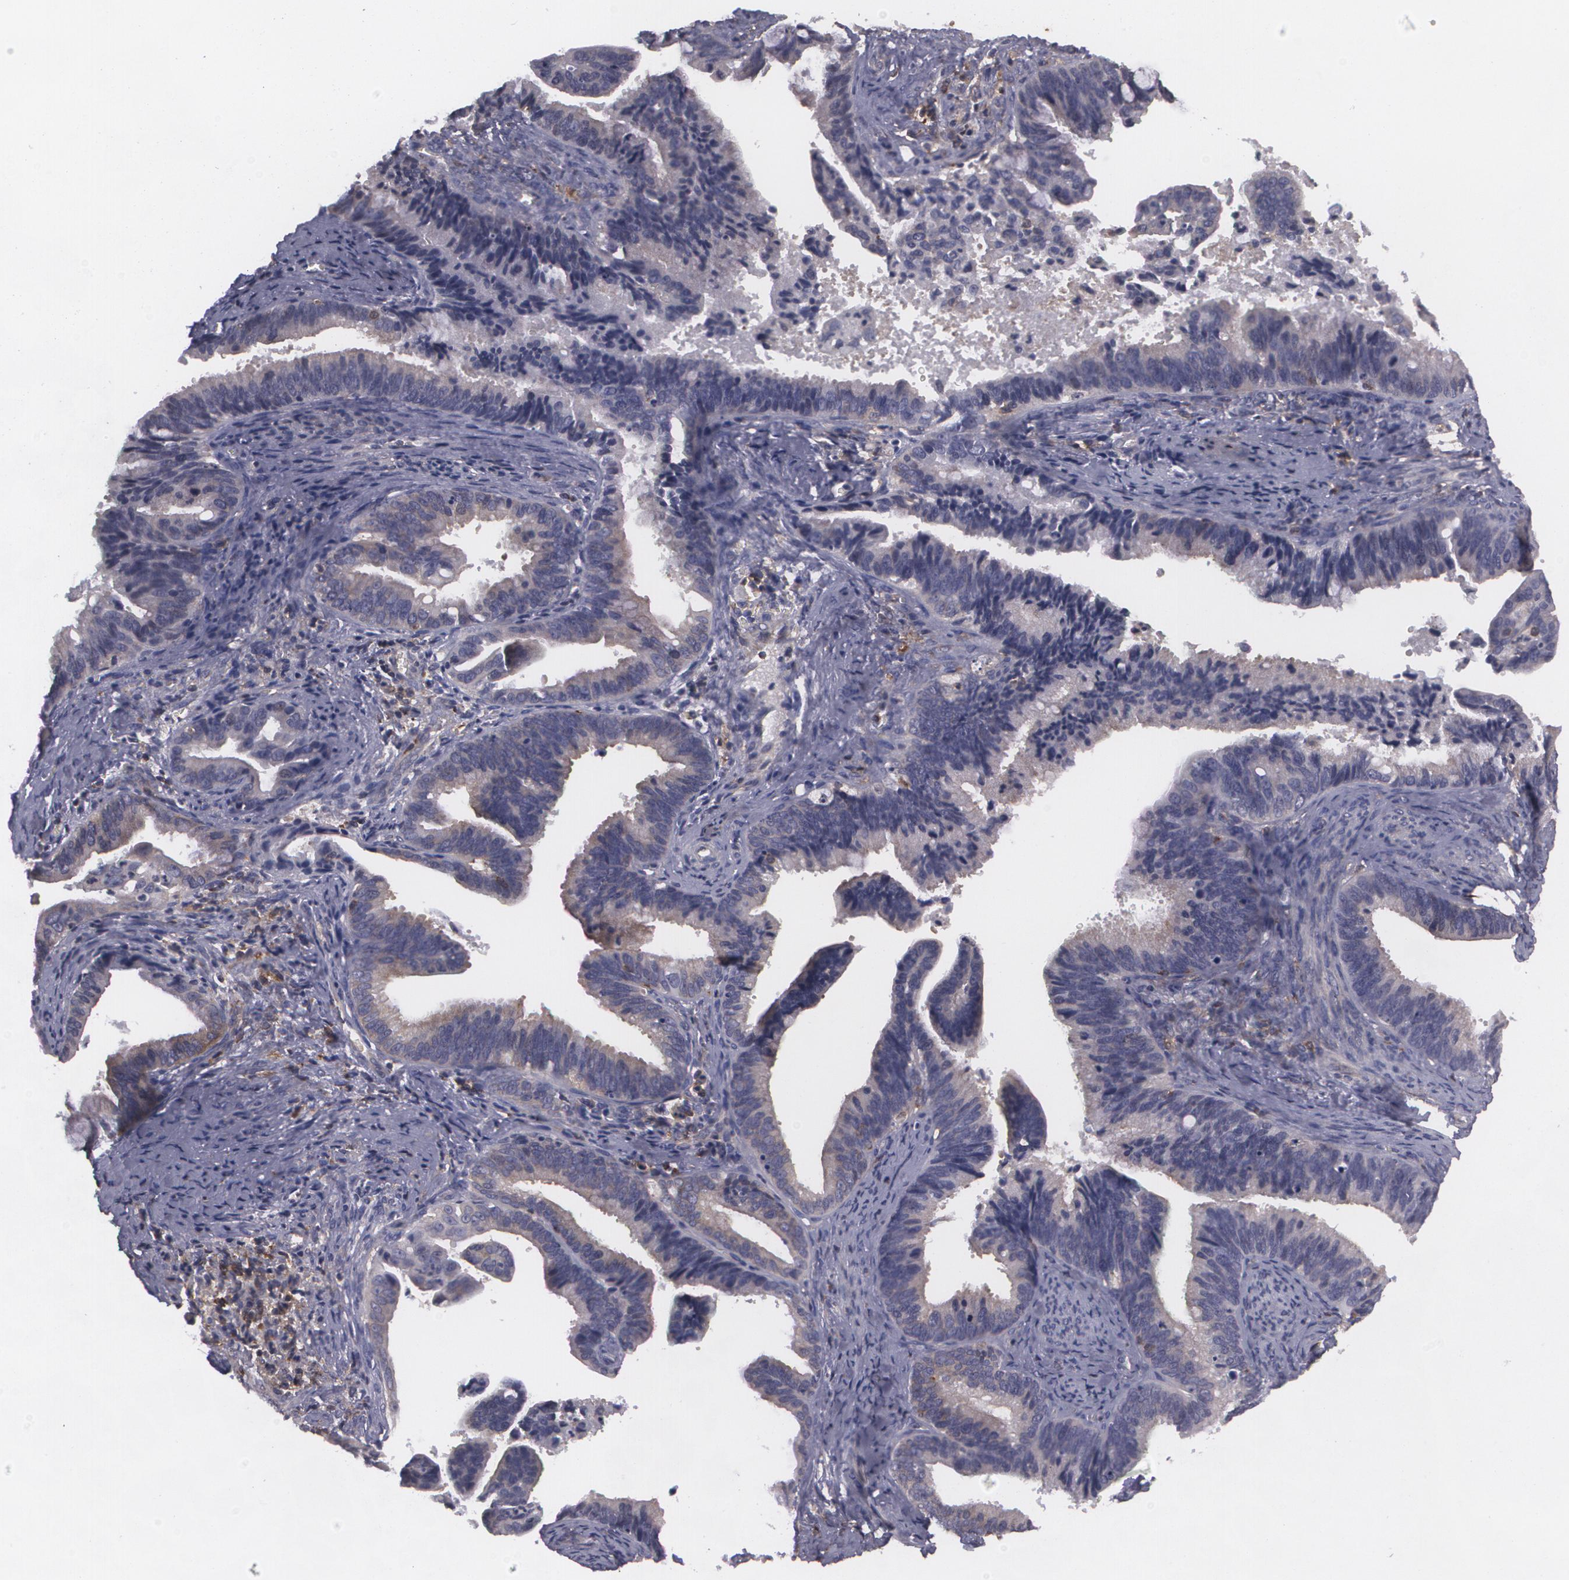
{"staining": {"intensity": "weak", "quantity": "25%-75%", "location": "cytoplasmic/membranous"}, "tissue": "cervical cancer", "cell_type": "Tumor cells", "image_type": "cancer", "snomed": [{"axis": "morphology", "description": "Adenocarcinoma, NOS"}, {"axis": "topography", "description": "Cervix"}], "caption": "Tumor cells display low levels of weak cytoplasmic/membranous expression in about 25%-75% of cells in adenocarcinoma (cervical).", "gene": "BIN1", "patient": {"sex": "female", "age": 47}}